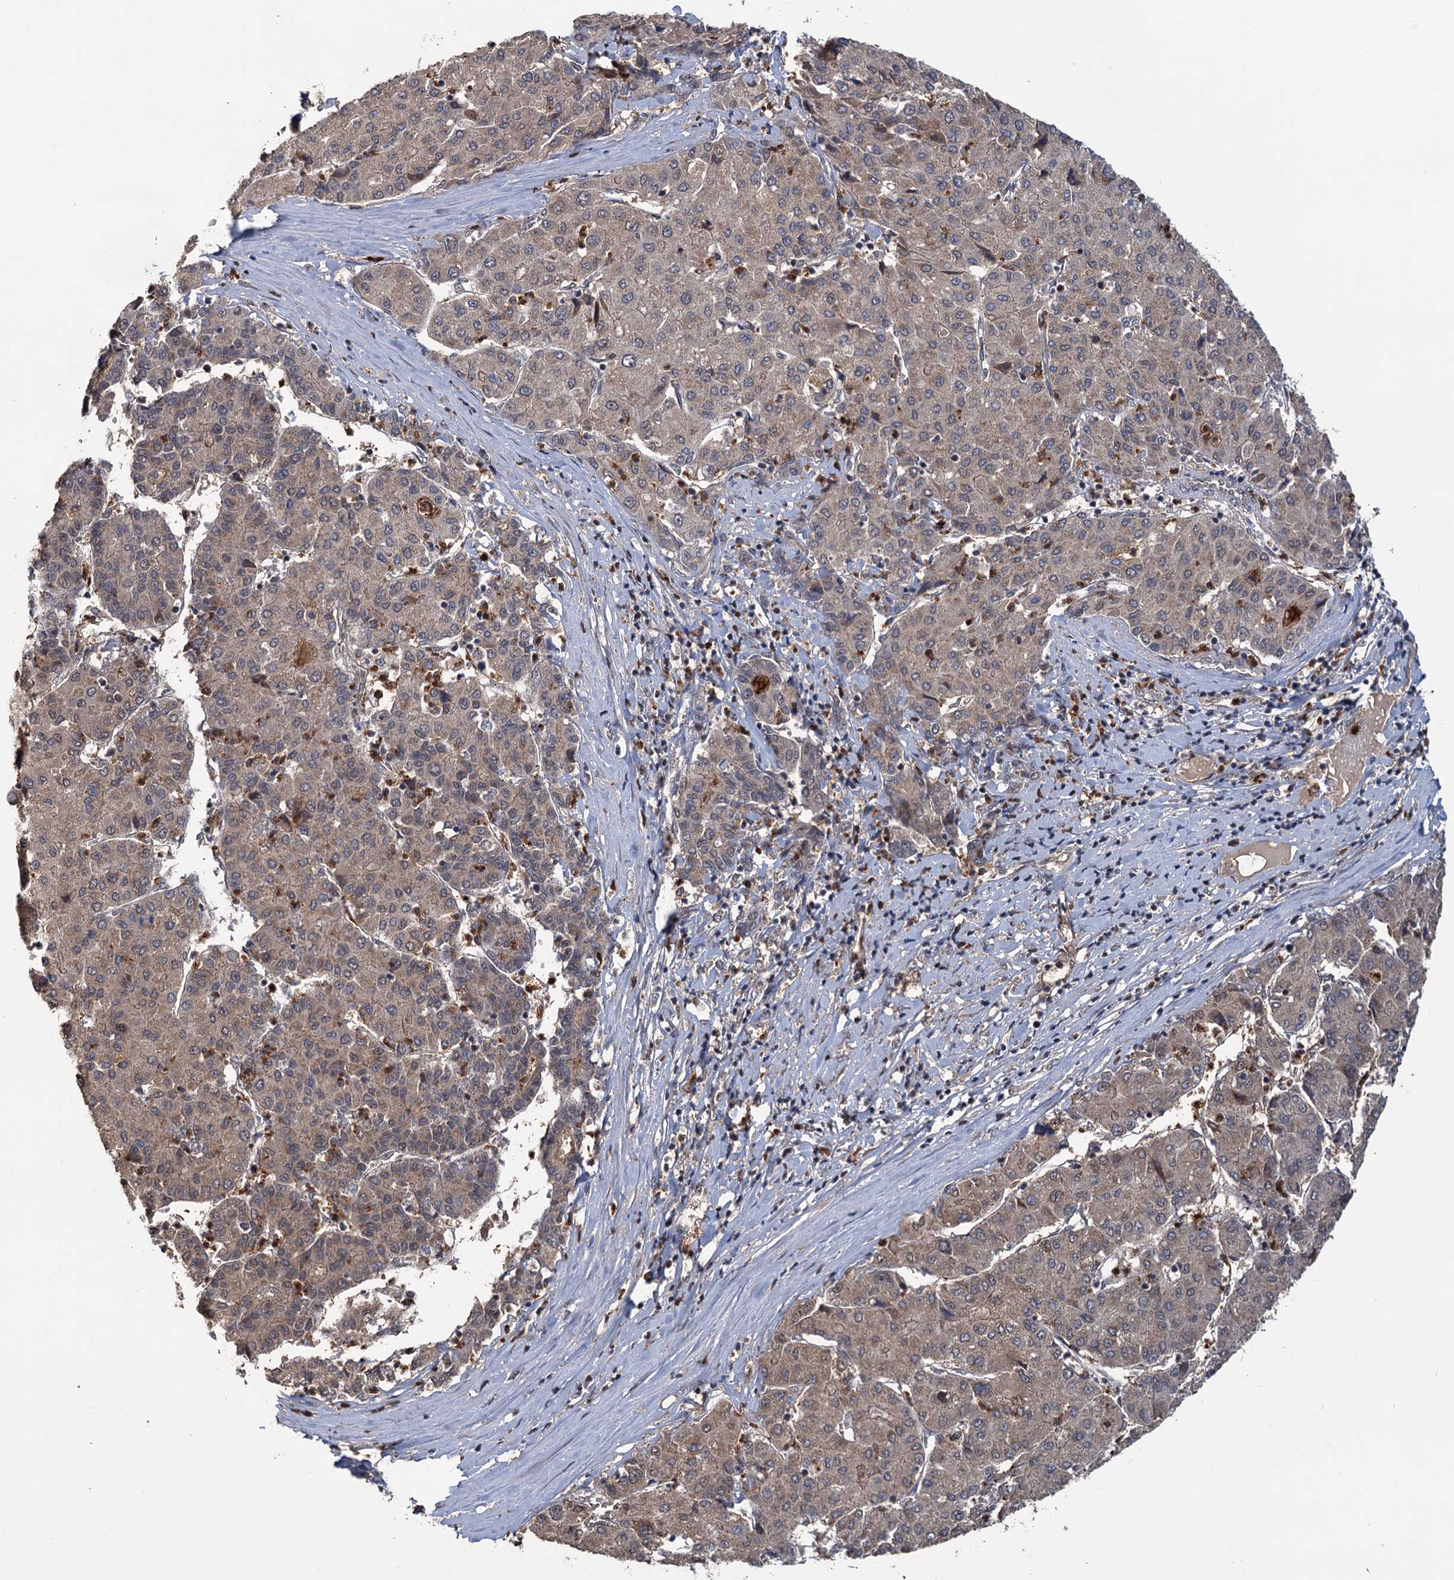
{"staining": {"intensity": "weak", "quantity": "25%-75%", "location": "cytoplasmic/membranous"}, "tissue": "liver cancer", "cell_type": "Tumor cells", "image_type": "cancer", "snomed": [{"axis": "morphology", "description": "Carcinoma, Hepatocellular, NOS"}, {"axis": "topography", "description": "Liver"}], "caption": "Immunohistochemistry (IHC) image of neoplastic tissue: liver cancer stained using immunohistochemistry shows low levels of weak protein expression localized specifically in the cytoplasmic/membranous of tumor cells, appearing as a cytoplasmic/membranous brown color.", "gene": "KANSL2", "patient": {"sex": "male", "age": 65}}